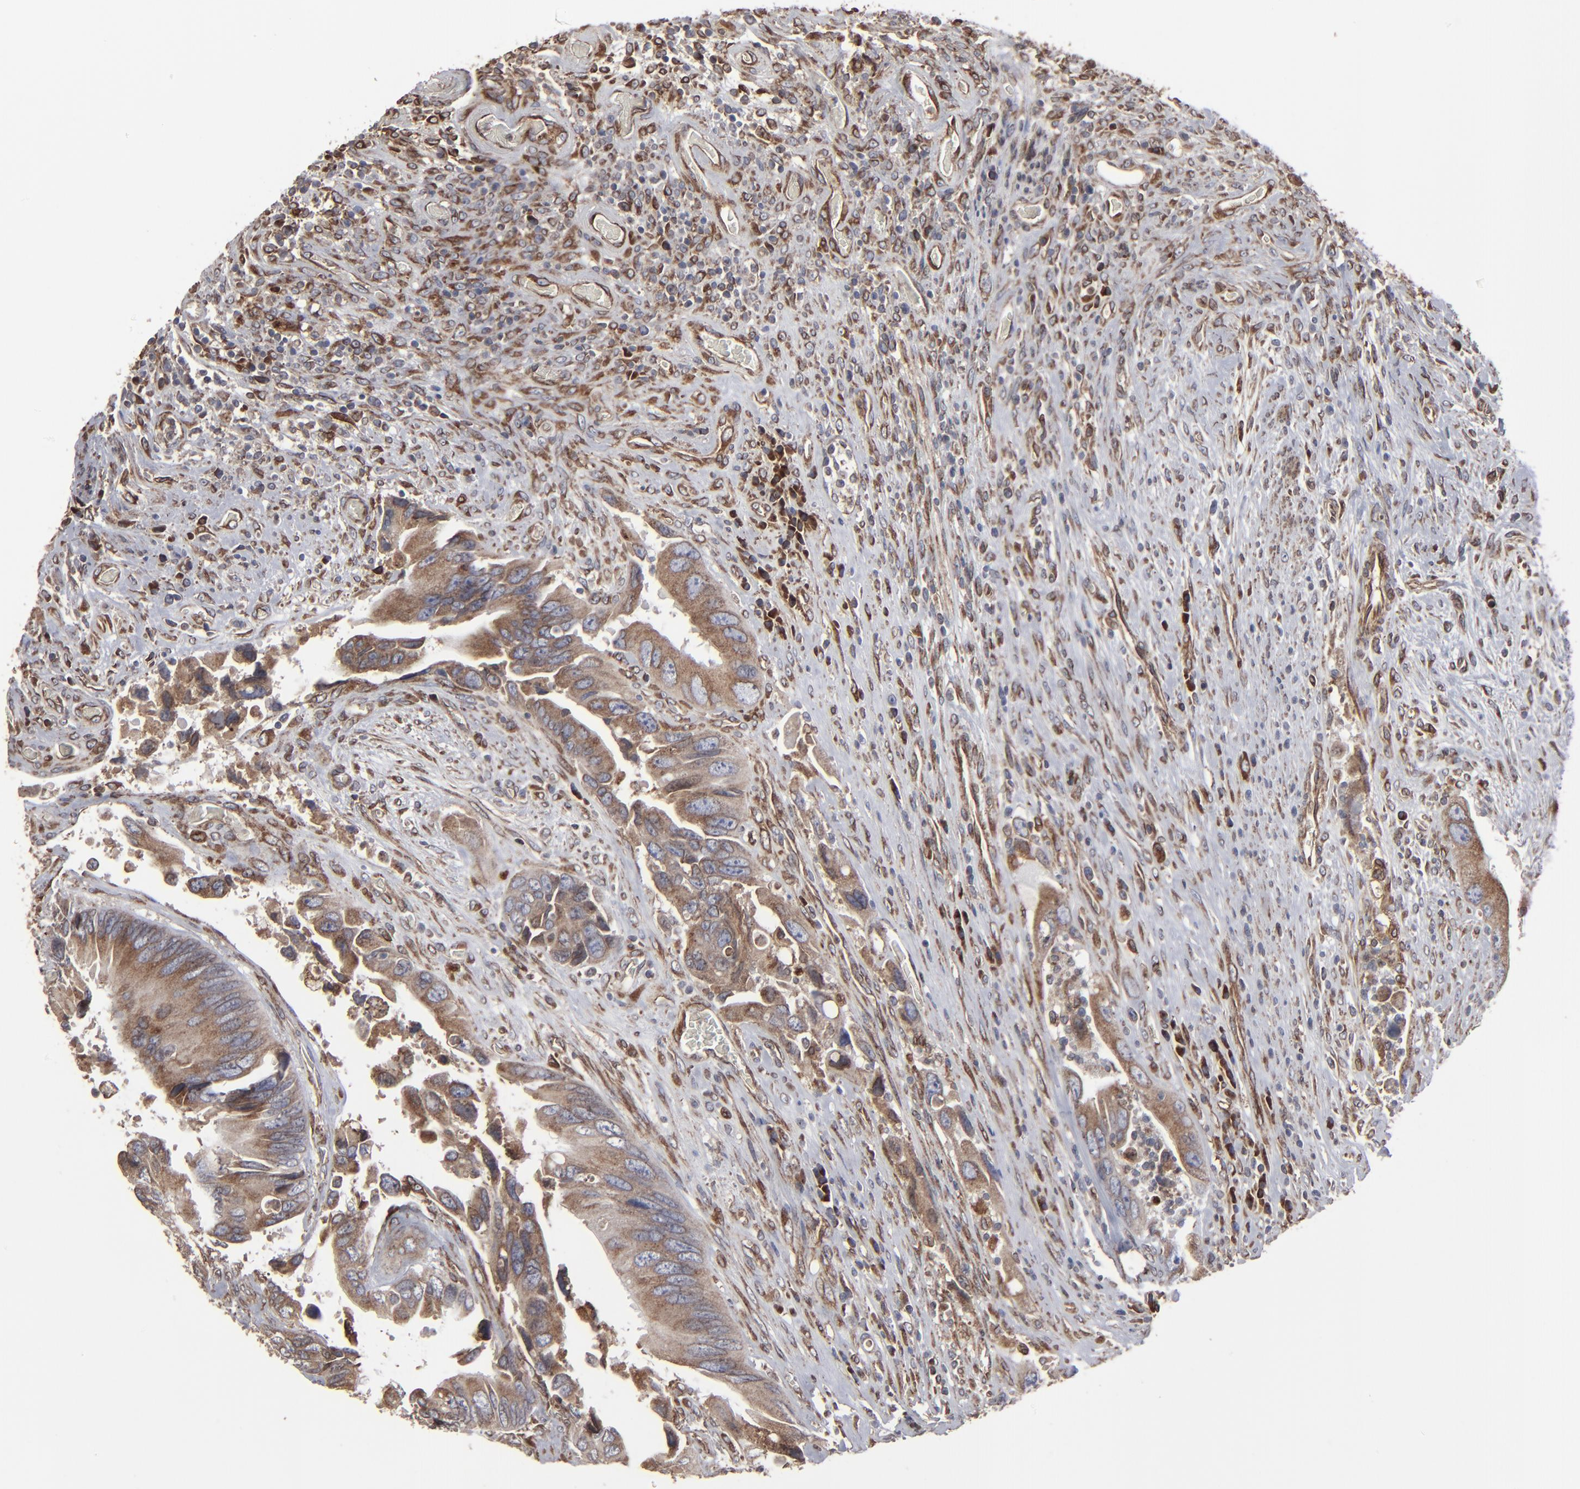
{"staining": {"intensity": "moderate", "quantity": ">75%", "location": "cytoplasmic/membranous"}, "tissue": "colorectal cancer", "cell_type": "Tumor cells", "image_type": "cancer", "snomed": [{"axis": "morphology", "description": "Adenocarcinoma, NOS"}, {"axis": "topography", "description": "Rectum"}], "caption": "Brown immunohistochemical staining in colorectal adenocarcinoma shows moderate cytoplasmic/membranous staining in approximately >75% of tumor cells.", "gene": "CNIH1", "patient": {"sex": "male", "age": 70}}